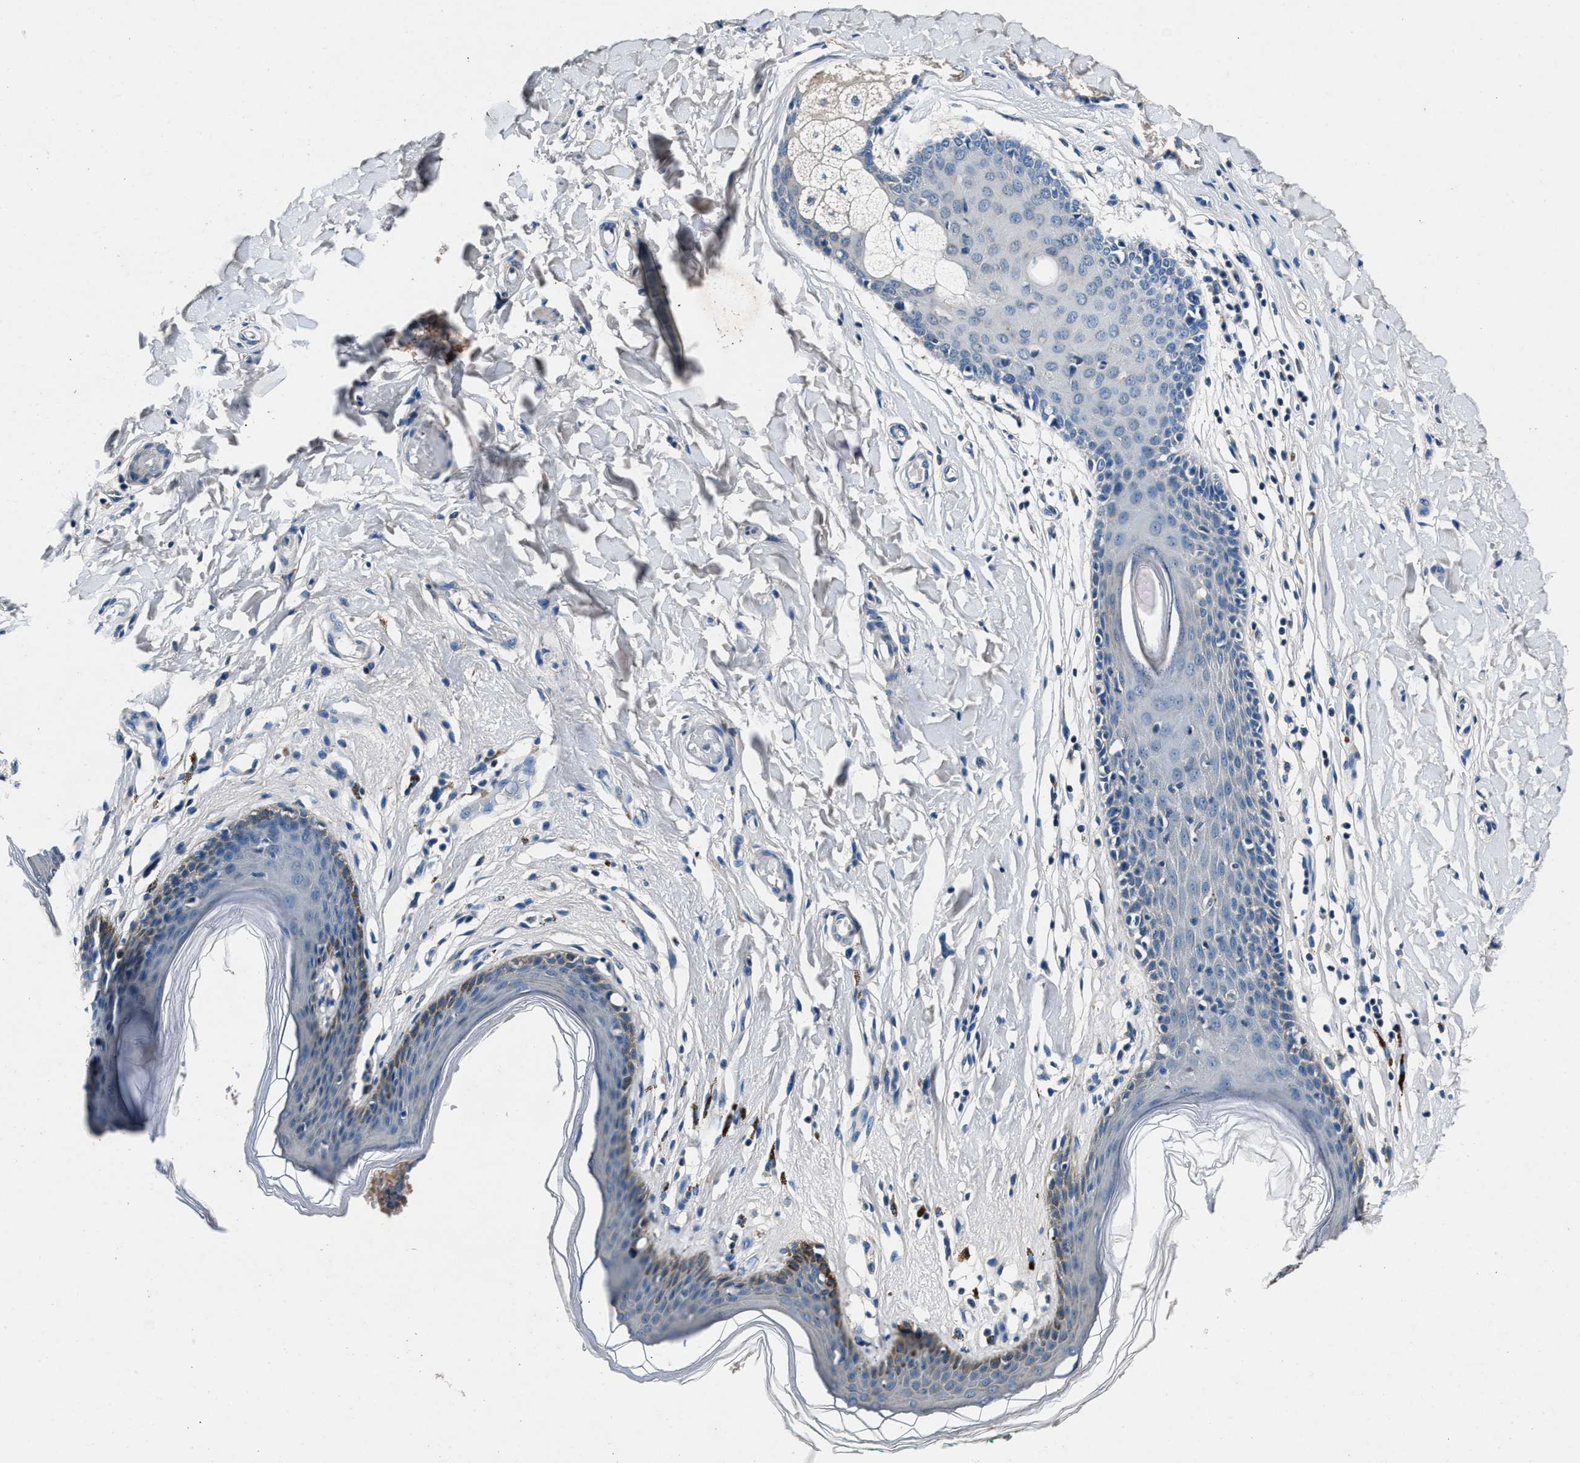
{"staining": {"intensity": "negative", "quantity": "none", "location": "none"}, "tissue": "skin", "cell_type": "Epidermal cells", "image_type": "normal", "snomed": [{"axis": "morphology", "description": "Normal tissue, NOS"}, {"axis": "topography", "description": "Vulva"}], "caption": "This histopathology image is of normal skin stained with IHC to label a protein in brown with the nuclei are counter-stained blue. There is no expression in epidermal cells. (IHC, brightfield microscopy, high magnification).", "gene": "DENND6B", "patient": {"sex": "female", "age": 66}}